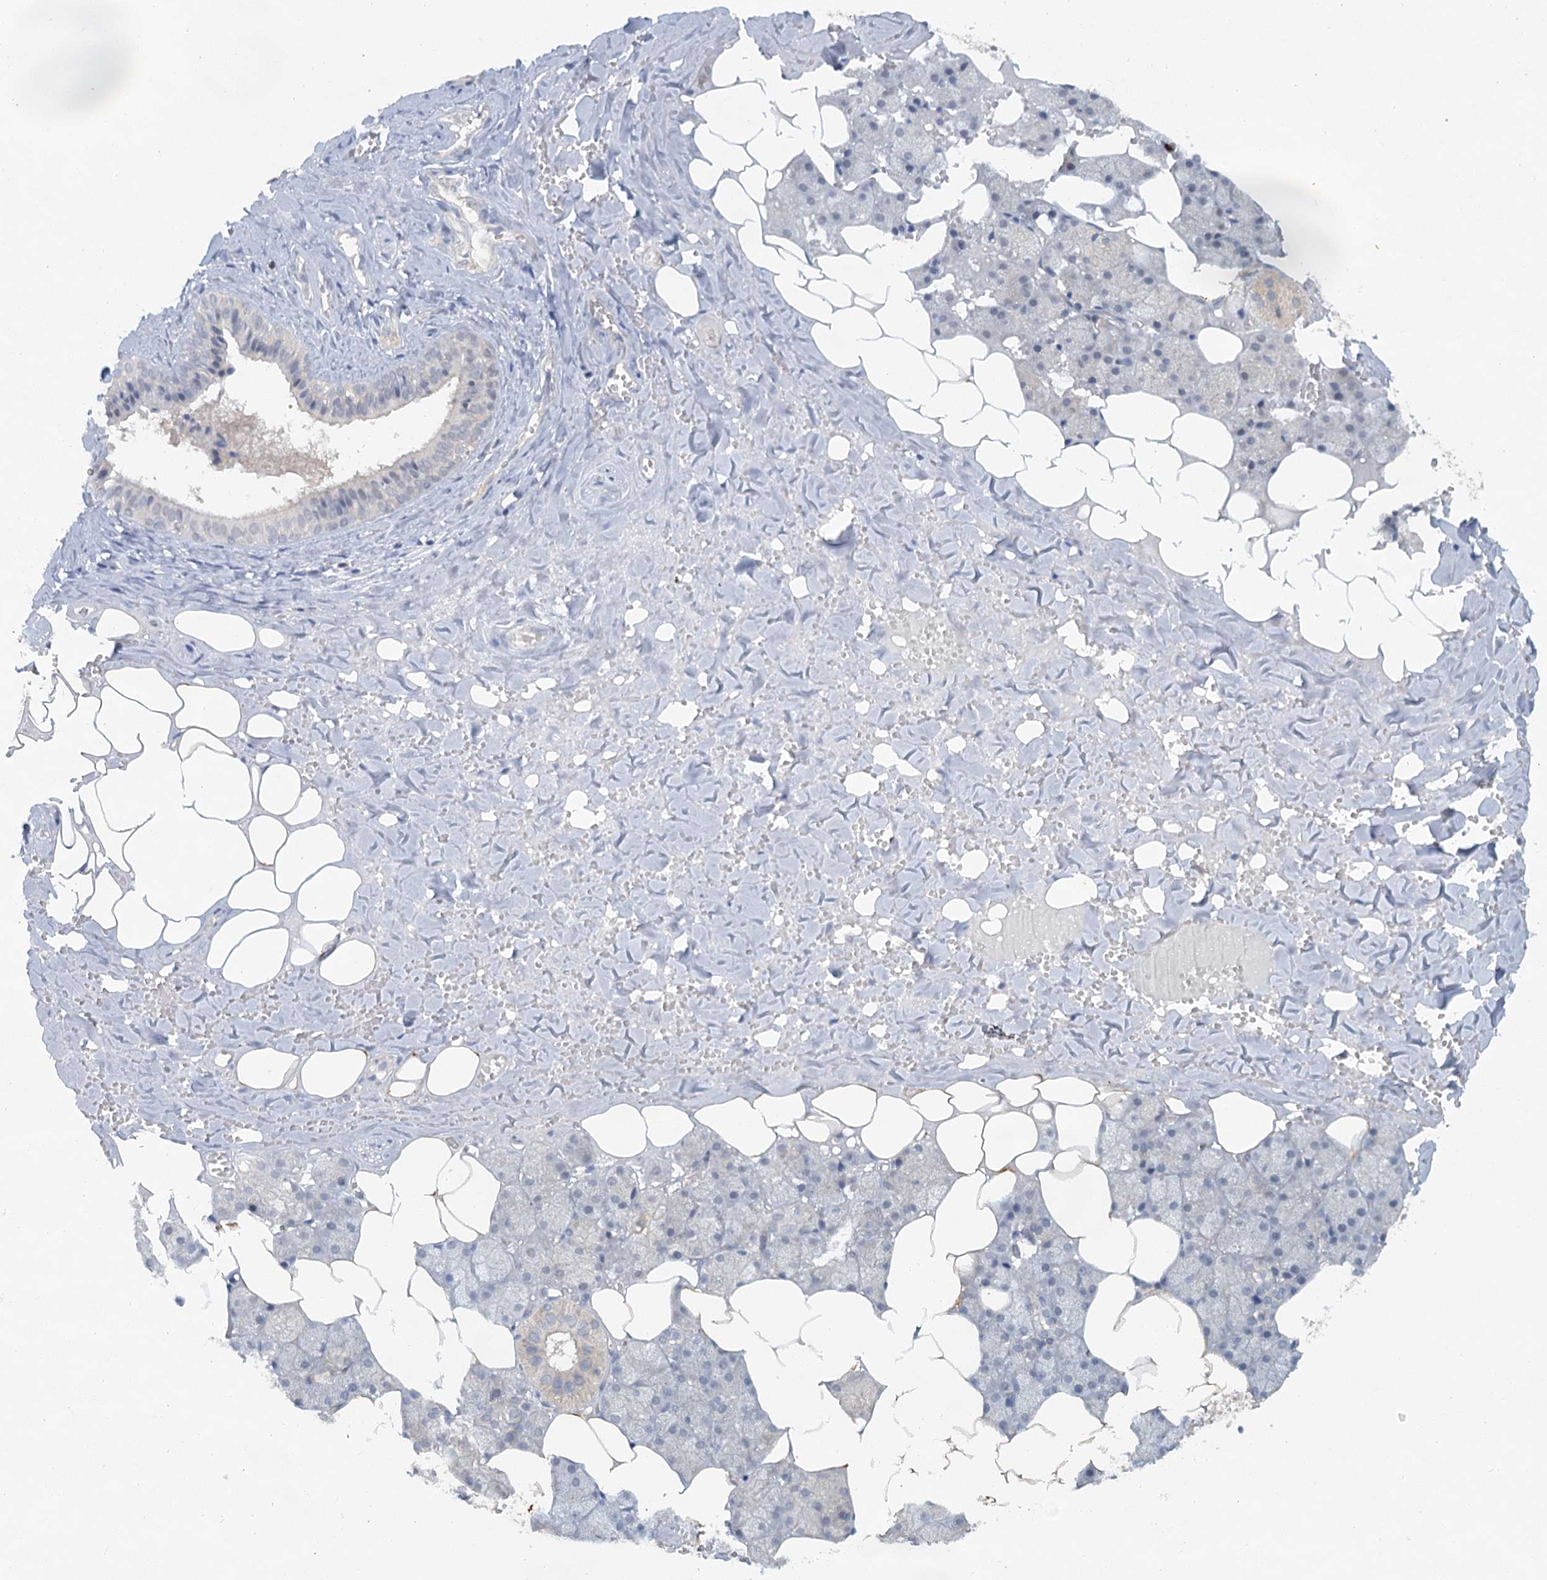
{"staining": {"intensity": "moderate", "quantity": "<25%", "location": "cytoplasmic/membranous"}, "tissue": "salivary gland", "cell_type": "Glandular cells", "image_type": "normal", "snomed": [{"axis": "morphology", "description": "Normal tissue, NOS"}, {"axis": "topography", "description": "Salivary gland"}], "caption": "Brown immunohistochemical staining in benign salivary gland demonstrates moderate cytoplasmic/membranous expression in about <25% of glandular cells. The staining was performed using DAB, with brown indicating positive protein expression. Nuclei are stained blue with hematoxylin.", "gene": "TAS2R42", "patient": {"sex": "male", "age": 62}}